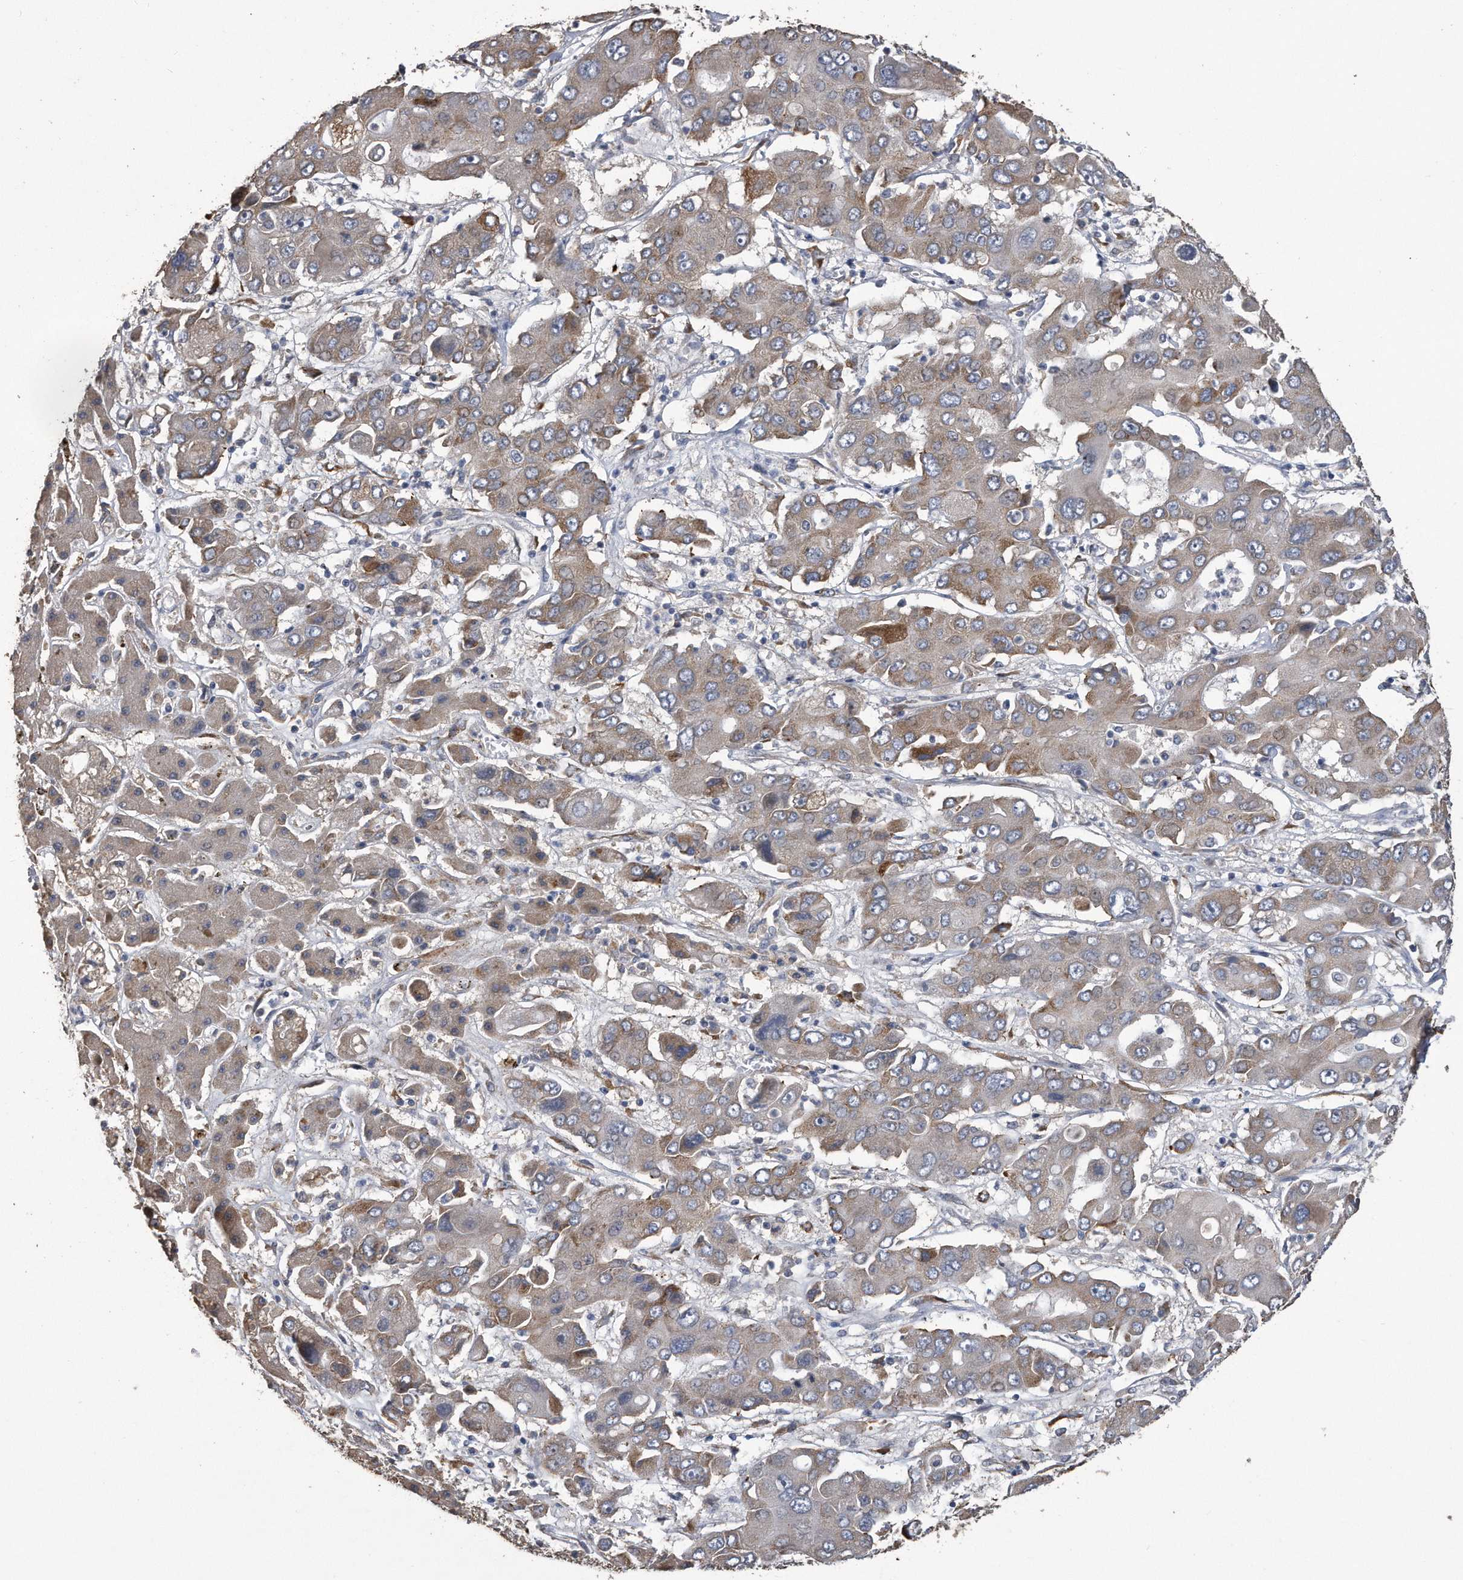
{"staining": {"intensity": "moderate", "quantity": "<25%", "location": "cytoplasmic/membranous"}, "tissue": "liver cancer", "cell_type": "Tumor cells", "image_type": "cancer", "snomed": [{"axis": "morphology", "description": "Cholangiocarcinoma"}, {"axis": "topography", "description": "Liver"}], "caption": "Moderate cytoplasmic/membranous staining is identified in about <25% of tumor cells in cholangiocarcinoma (liver). (DAB (3,3'-diaminobenzidine) IHC with brightfield microscopy, high magnification).", "gene": "PCLO", "patient": {"sex": "male", "age": 67}}